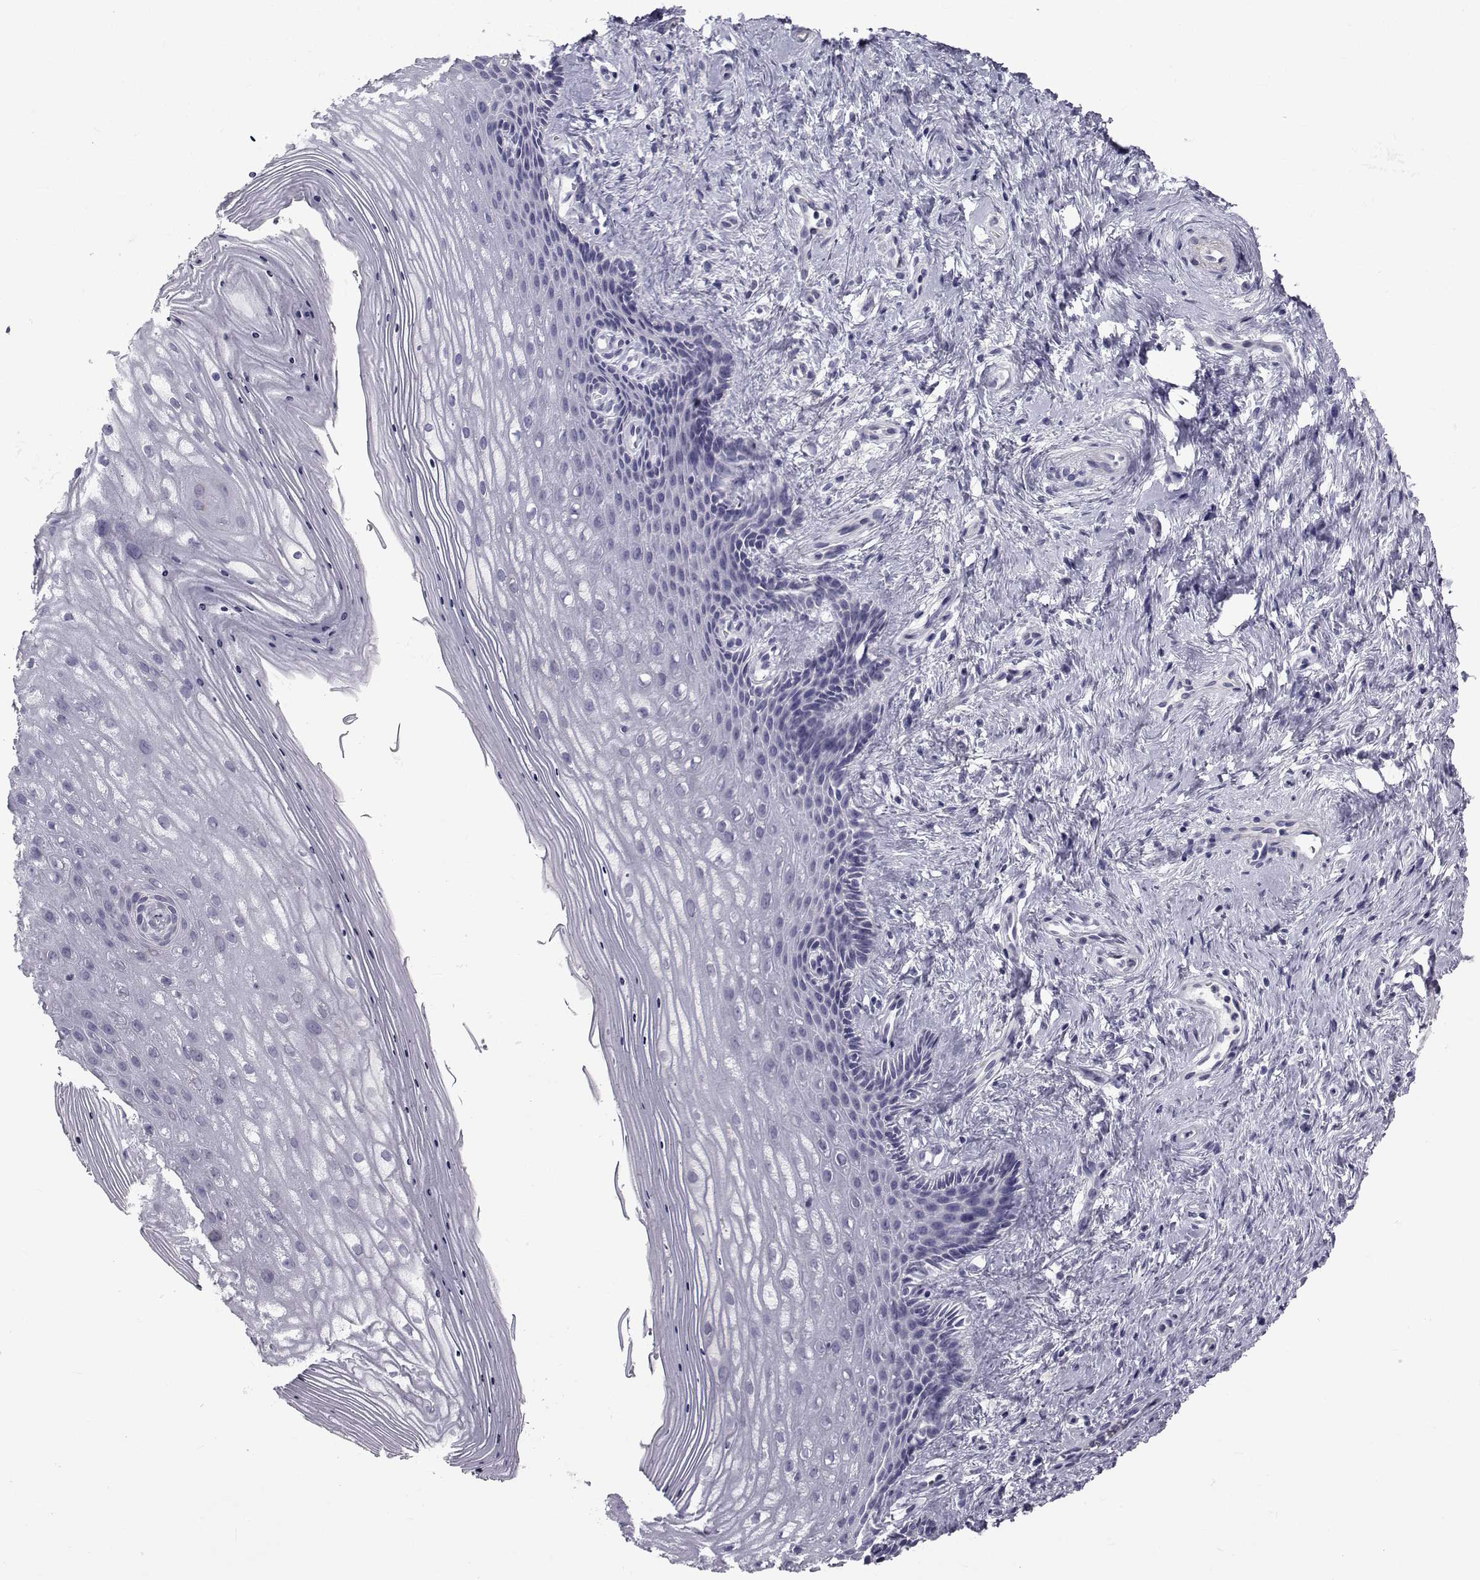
{"staining": {"intensity": "negative", "quantity": "none", "location": "none"}, "tissue": "vagina", "cell_type": "Squamous epithelial cells", "image_type": "normal", "snomed": [{"axis": "morphology", "description": "Normal tissue, NOS"}, {"axis": "topography", "description": "Vagina"}], "caption": "This histopathology image is of normal vagina stained with immunohistochemistry (IHC) to label a protein in brown with the nuclei are counter-stained blue. There is no positivity in squamous epithelial cells.", "gene": "FDXR", "patient": {"sex": "female", "age": 42}}